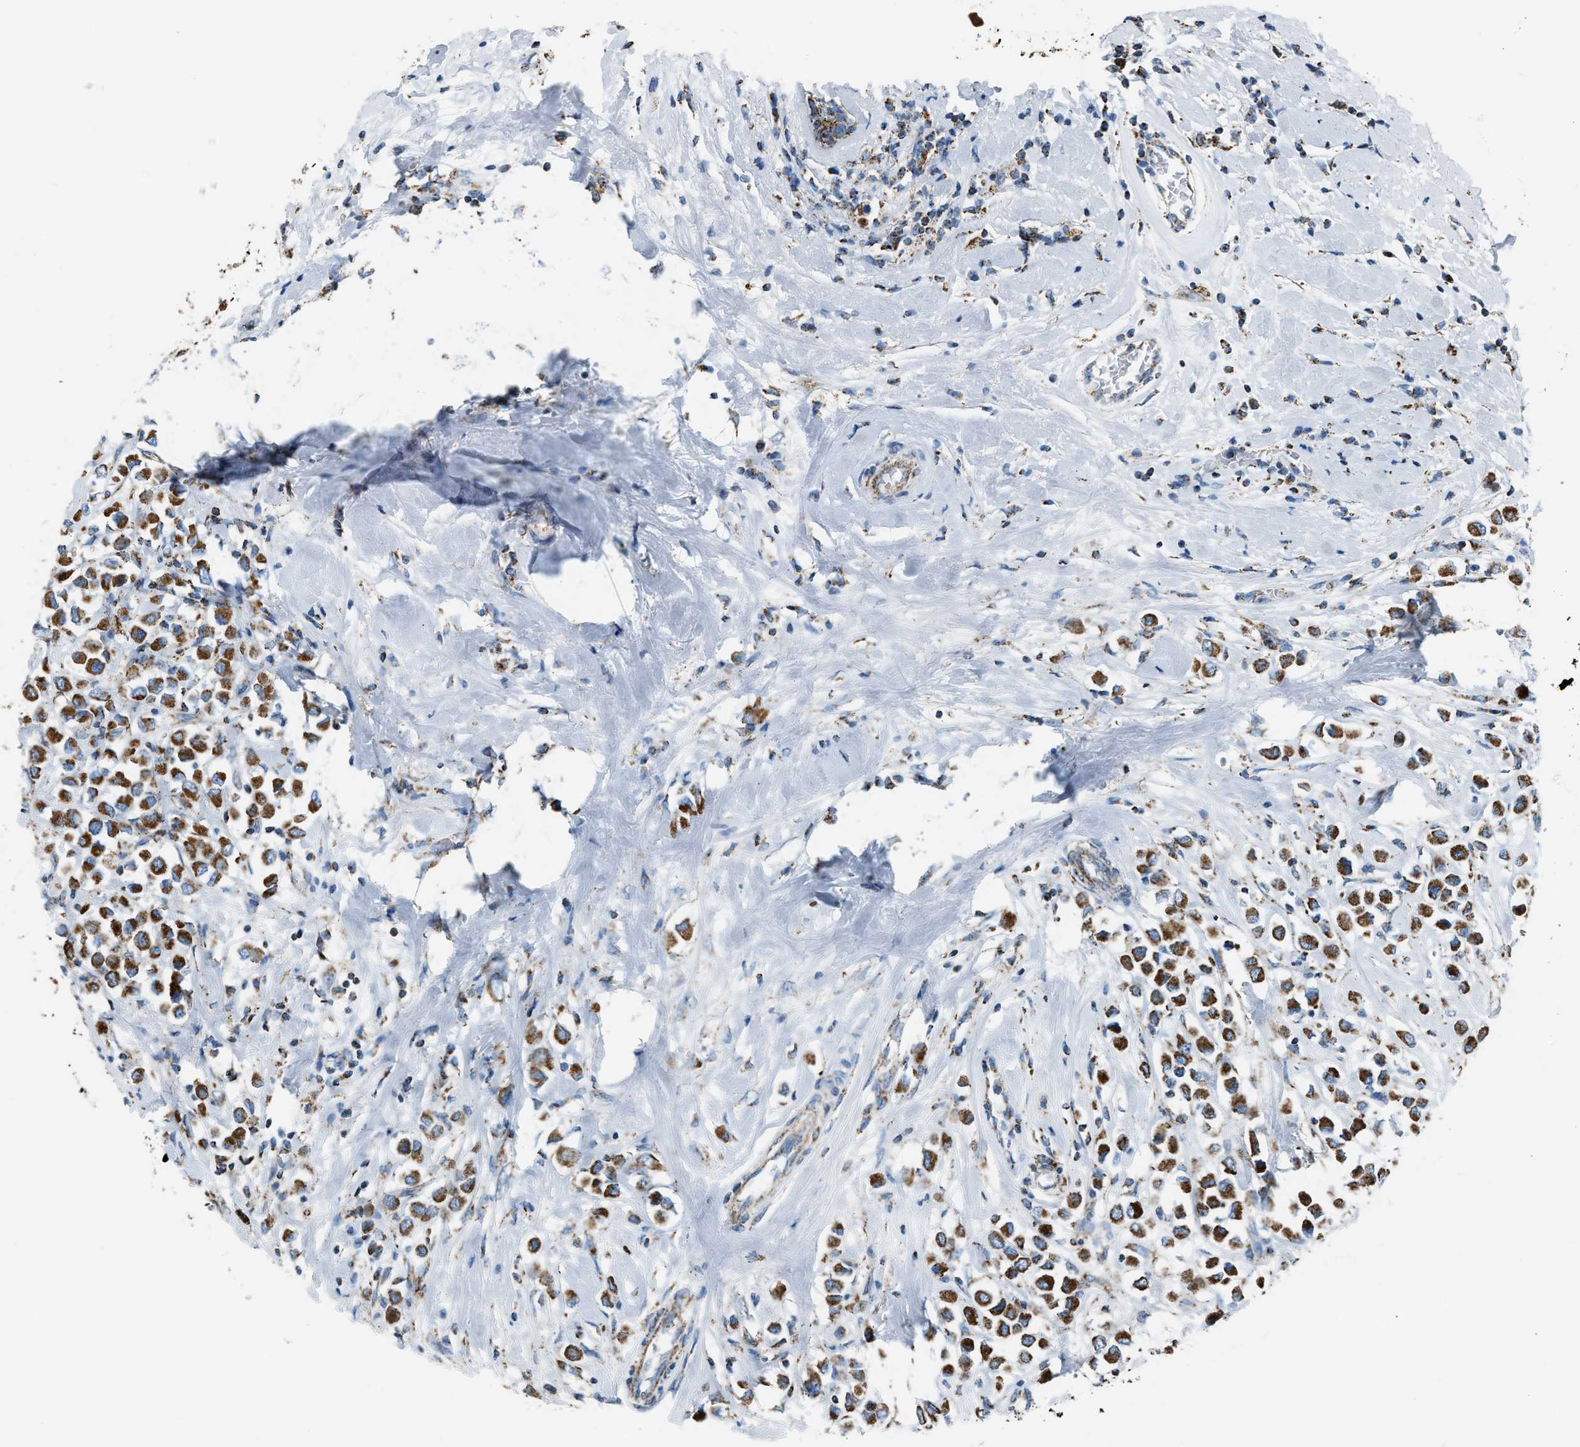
{"staining": {"intensity": "strong", "quantity": ">75%", "location": "cytoplasmic/membranous"}, "tissue": "breast cancer", "cell_type": "Tumor cells", "image_type": "cancer", "snomed": [{"axis": "morphology", "description": "Duct carcinoma"}, {"axis": "topography", "description": "Breast"}], "caption": "Immunohistochemical staining of breast cancer reveals high levels of strong cytoplasmic/membranous protein expression in approximately >75% of tumor cells.", "gene": "MDH2", "patient": {"sex": "female", "age": 61}}